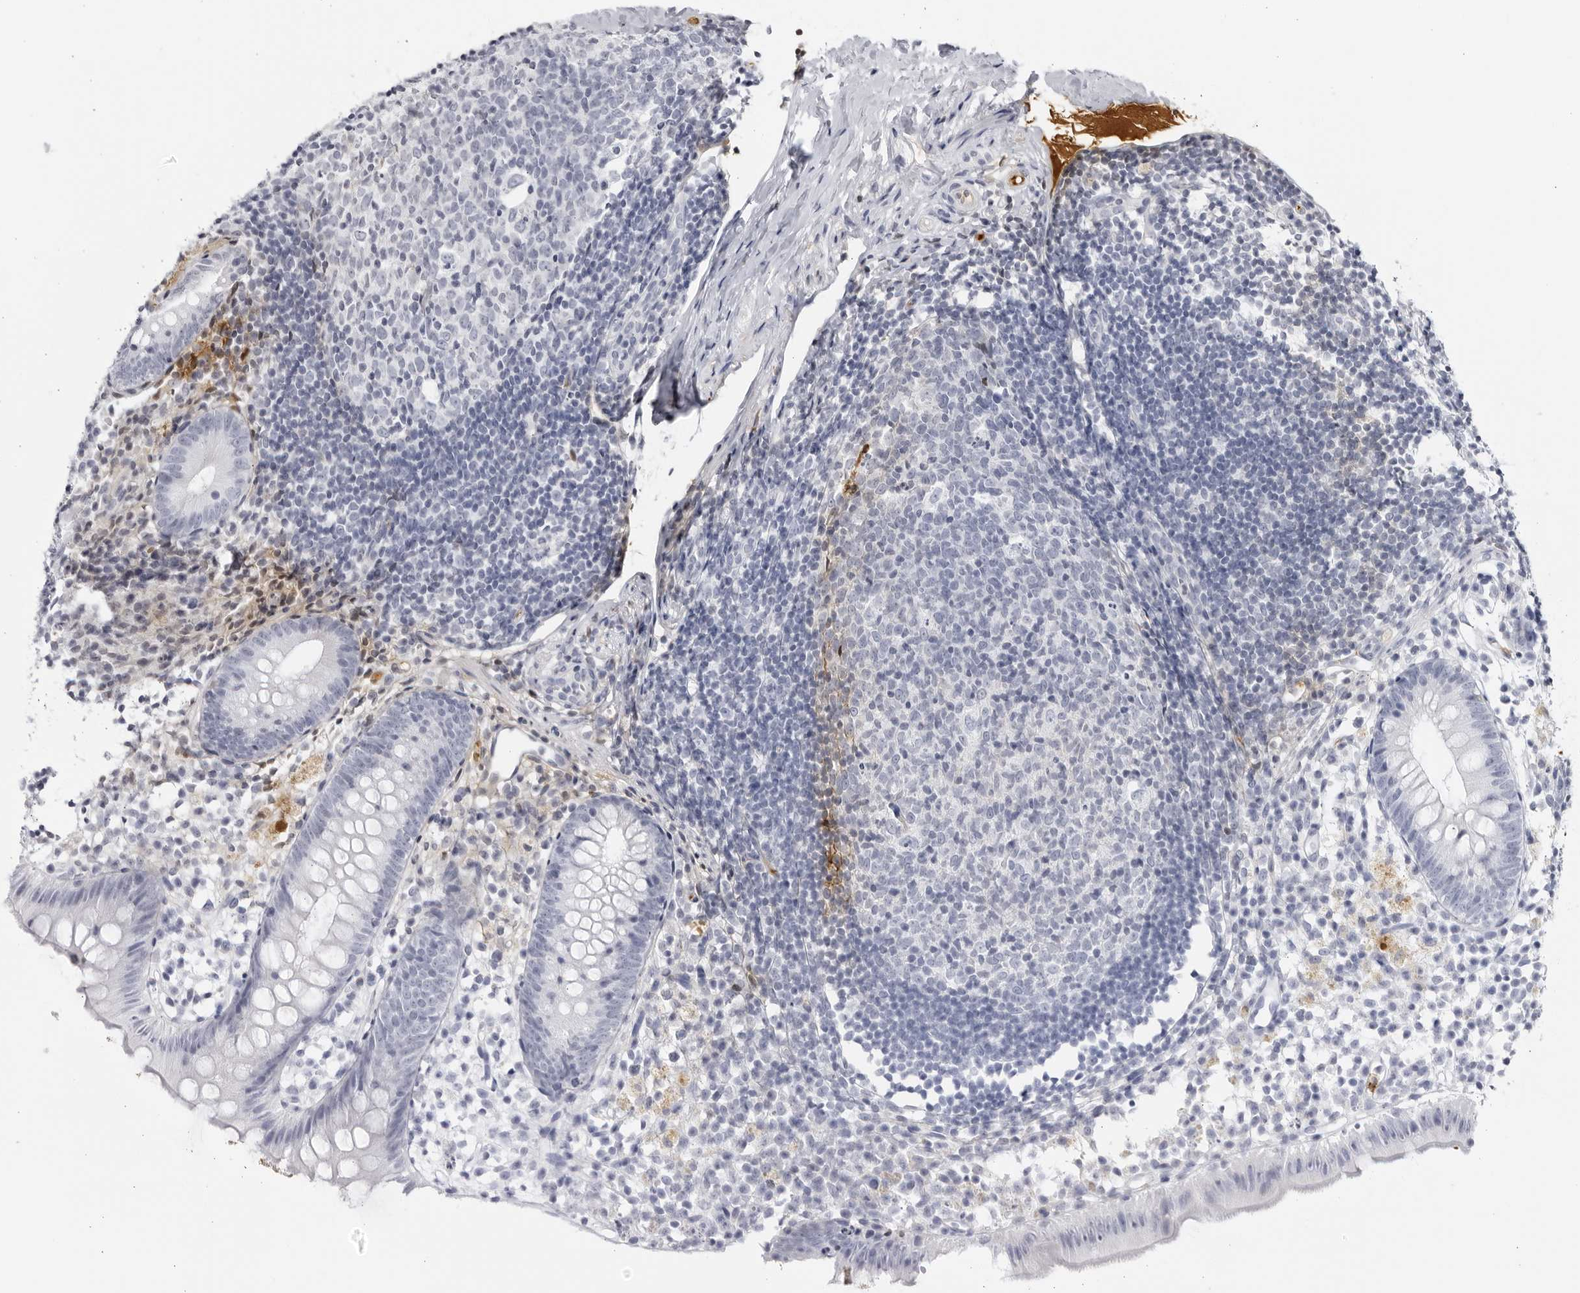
{"staining": {"intensity": "negative", "quantity": "none", "location": "none"}, "tissue": "appendix", "cell_type": "Glandular cells", "image_type": "normal", "snomed": [{"axis": "morphology", "description": "Normal tissue, NOS"}, {"axis": "topography", "description": "Appendix"}], "caption": "Immunohistochemical staining of unremarkable appendix demonstrates no significant positivity in glandular cells. Brightfield microscopy of IHC stained with DAB (3,3'-diaminobenzidine) (brown) and hematoxylin (blue), captured at high magnification.", "gene": "CNBD1", "patient": {"sex": "female", "age": 20}}